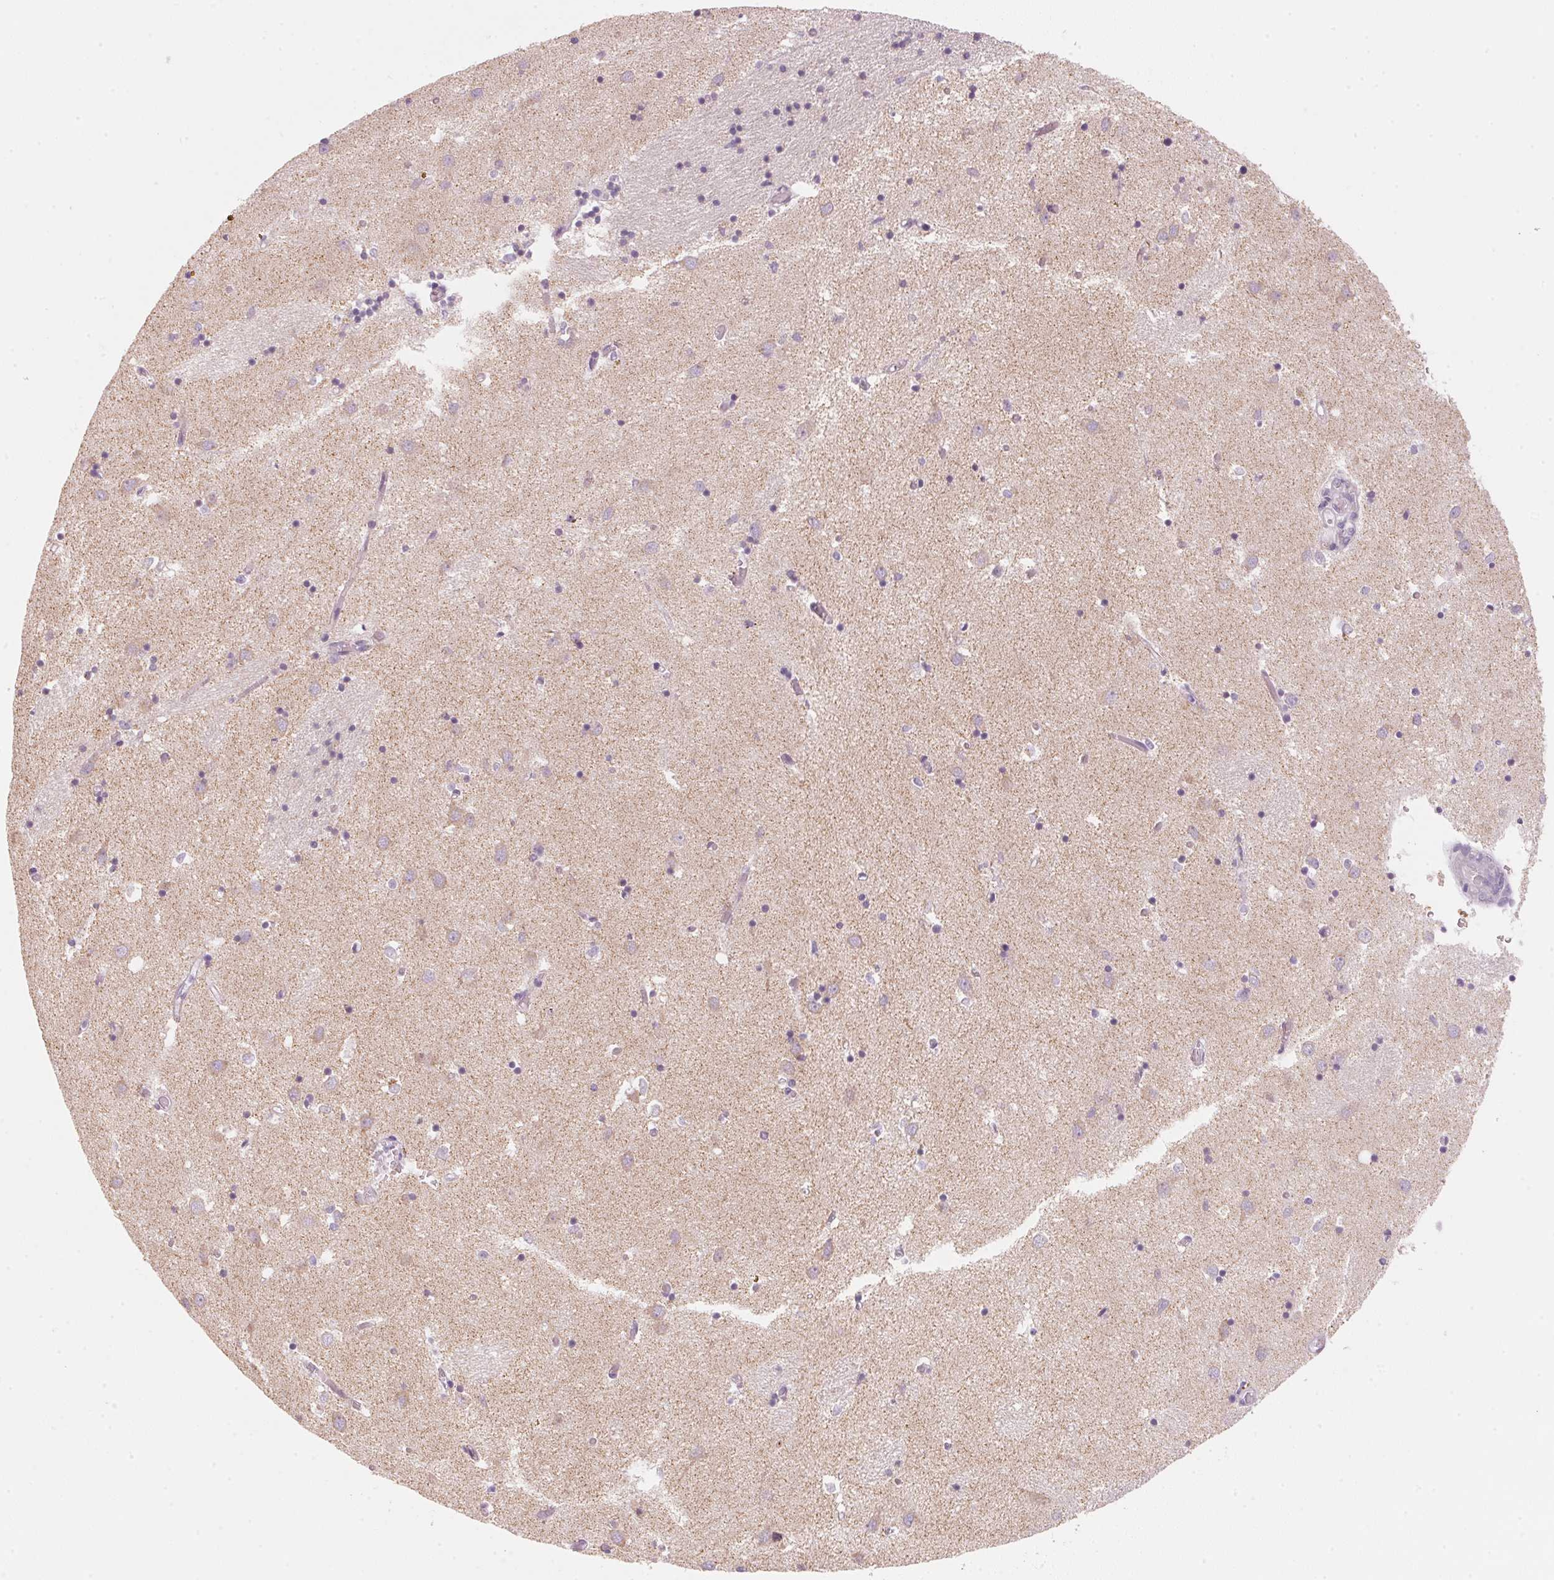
{"staining": {"intensity": "negative", "quantity": "none", "location": "none"}, "tissue": "caudate", "cell_type": "Glial cells", "image_type": "normal", "snomed": [{"axis": "morphology", "description": "Normal tissue, NOS"}, {"axis": "topography", "description": "Lateral ventricle wall"}], "caption": "Immunohistochemistry (IHC) of unremarkable human caudate displays no expression in glial cells.", "gene": "HOXB13", "patient": {"sex": "male", "age": 70}}